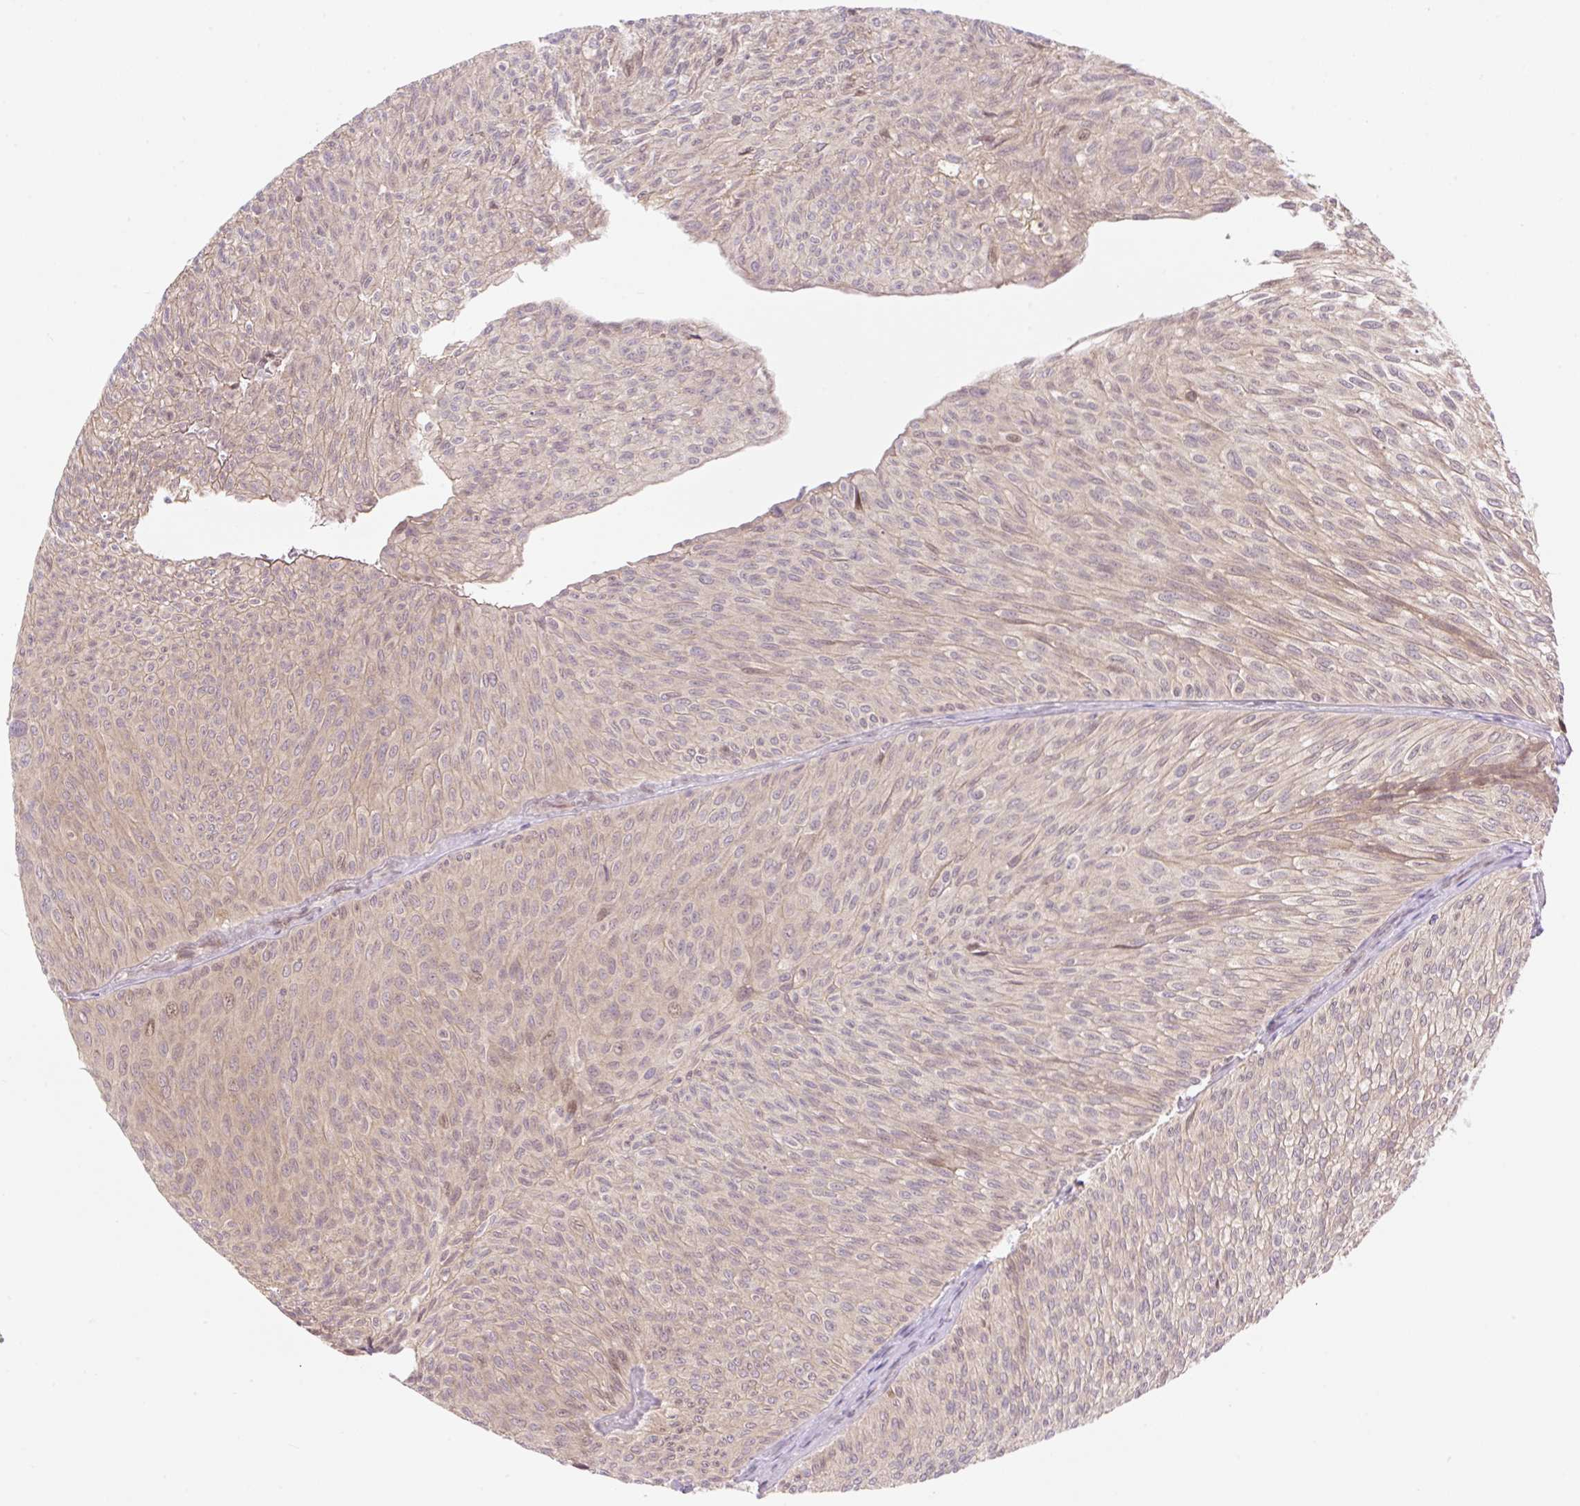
{"staining": {"intensity": "weak", "quantity": ">75%", "location": "cytoplasmic/membranous,nuclear"}, "tissue": "urothelial cancer", "cell_type": "Tumor cells", "image_type": "cancer", "snomed": [{"axis": "morphology", "description": "Urothelial carcinoma, Low grade"}, {"axis": "topography", "description": "Urinary bladder"}], "caption": "A brown stain highlights weak cytoplasmic/membranous and nuclear positivity of a protein in human urothelial cancer tumor cells.", "gene": "VPS25", "patient": {"sex": "male", "age": 91}}